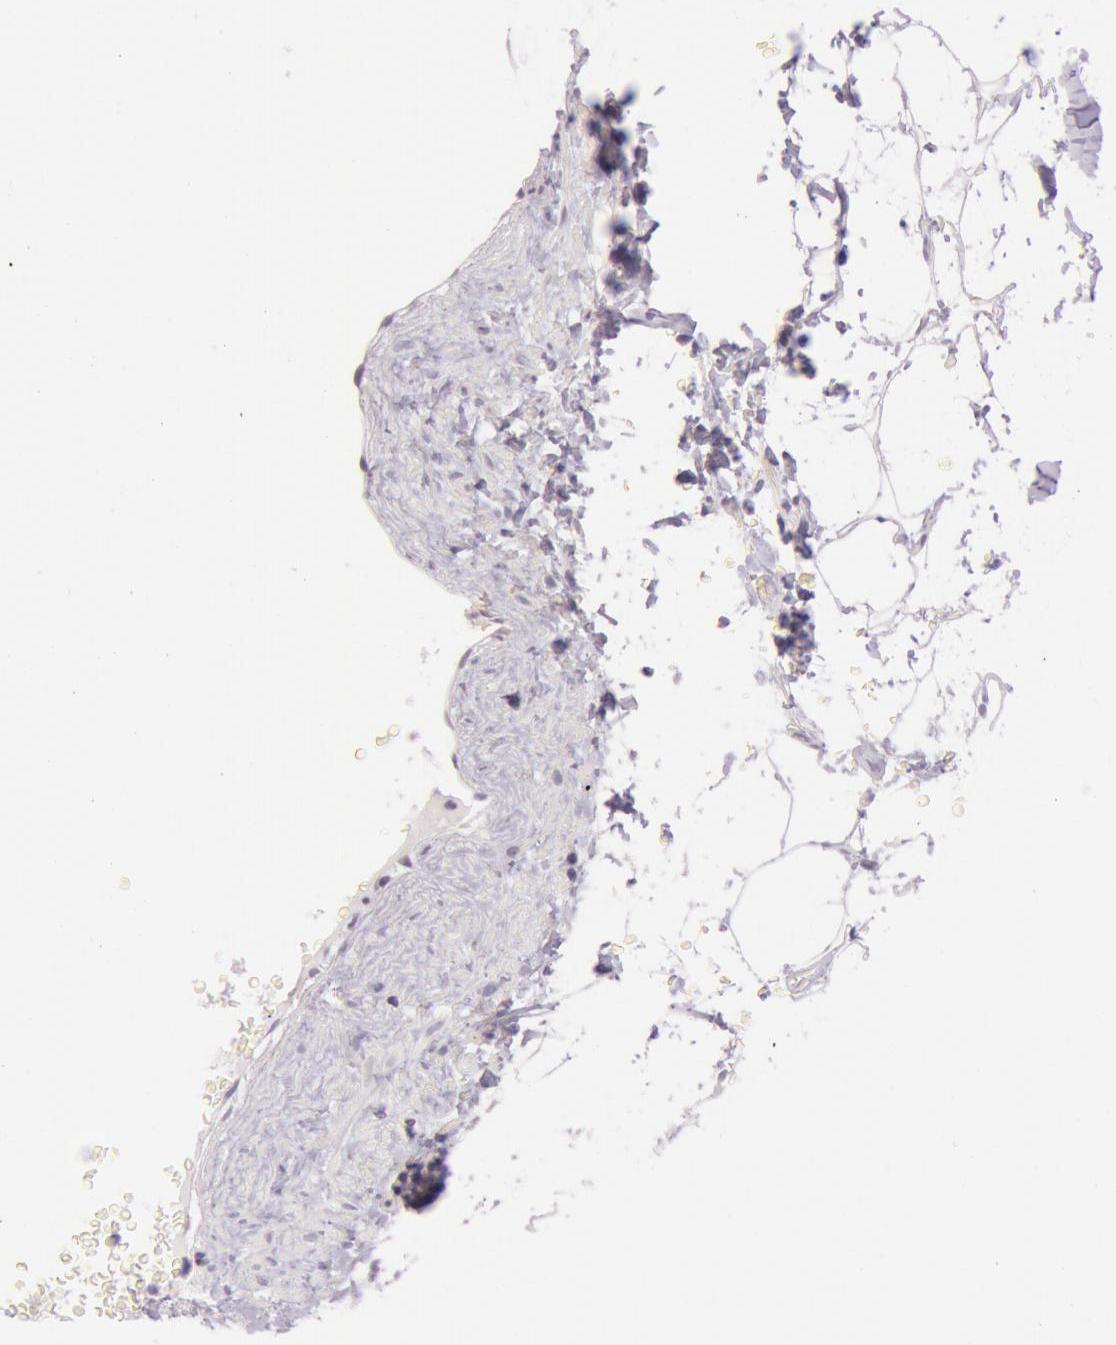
{"staining": {"intensity": "negative", "quantity": "none", "location": "none"}, "tissue": "adipose tissue", "cell_type": "Adipocytes", "image_type": "normal", "snomed": [{"axis": "morphology", "description": "Normal tissue, NOS"}, {"axis": "topography", "description": "Soft tissue"}], "caption": "Immunohistochemistry histopathology image of normal adipose tissue: human adipose tissue stained with DAB demonstrates no significant protein expression in adipocytes. Brightfield microscopy of IHC stained with DAB (brown) and hematoxylin (blue), captured at high magnification.", "gene": "RBMY1A1", "patient": {"sex": "male", "age": 72}}